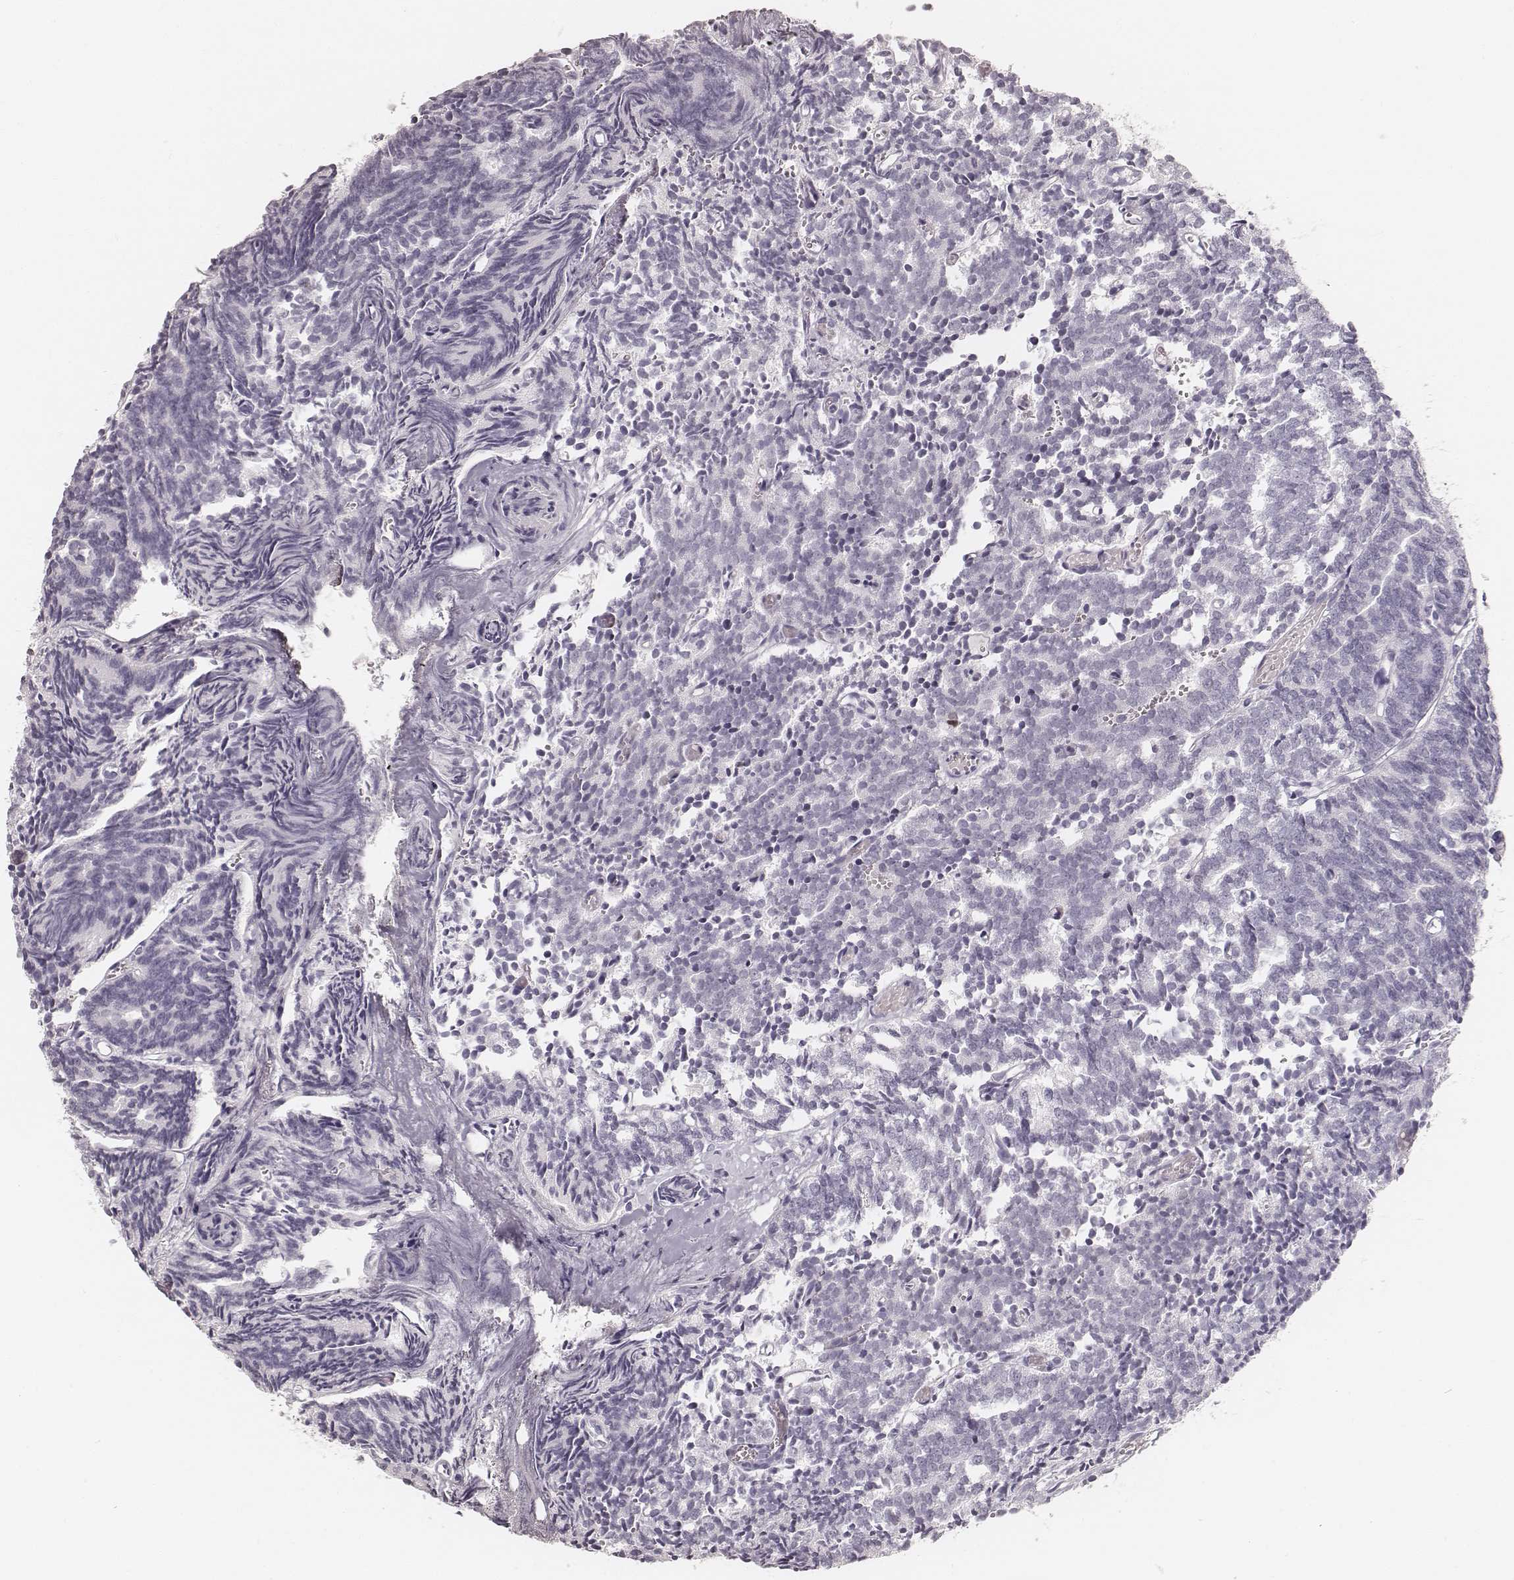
{"staining": {"intensity": "negative", "quantity": "none", "location": "none"}, "tissue": "prostate cancer", "cell_type": "Tumor cells", "image_type": "cancer", "snomed": [{"axis": "morphology", "description": "Adenocarcinoma, High grade"}, {"axis": "topography", "description": "Prostate"}], "caption": "This micrograph is of prostate cancer stained with immunohistochemistry (IHC) to label a protein in brown with the nuclei are counter-stained blue. There is no staining in tumor cells.", "gene": "HNF4G", "patient": {"sex": "male", "age": 53}}